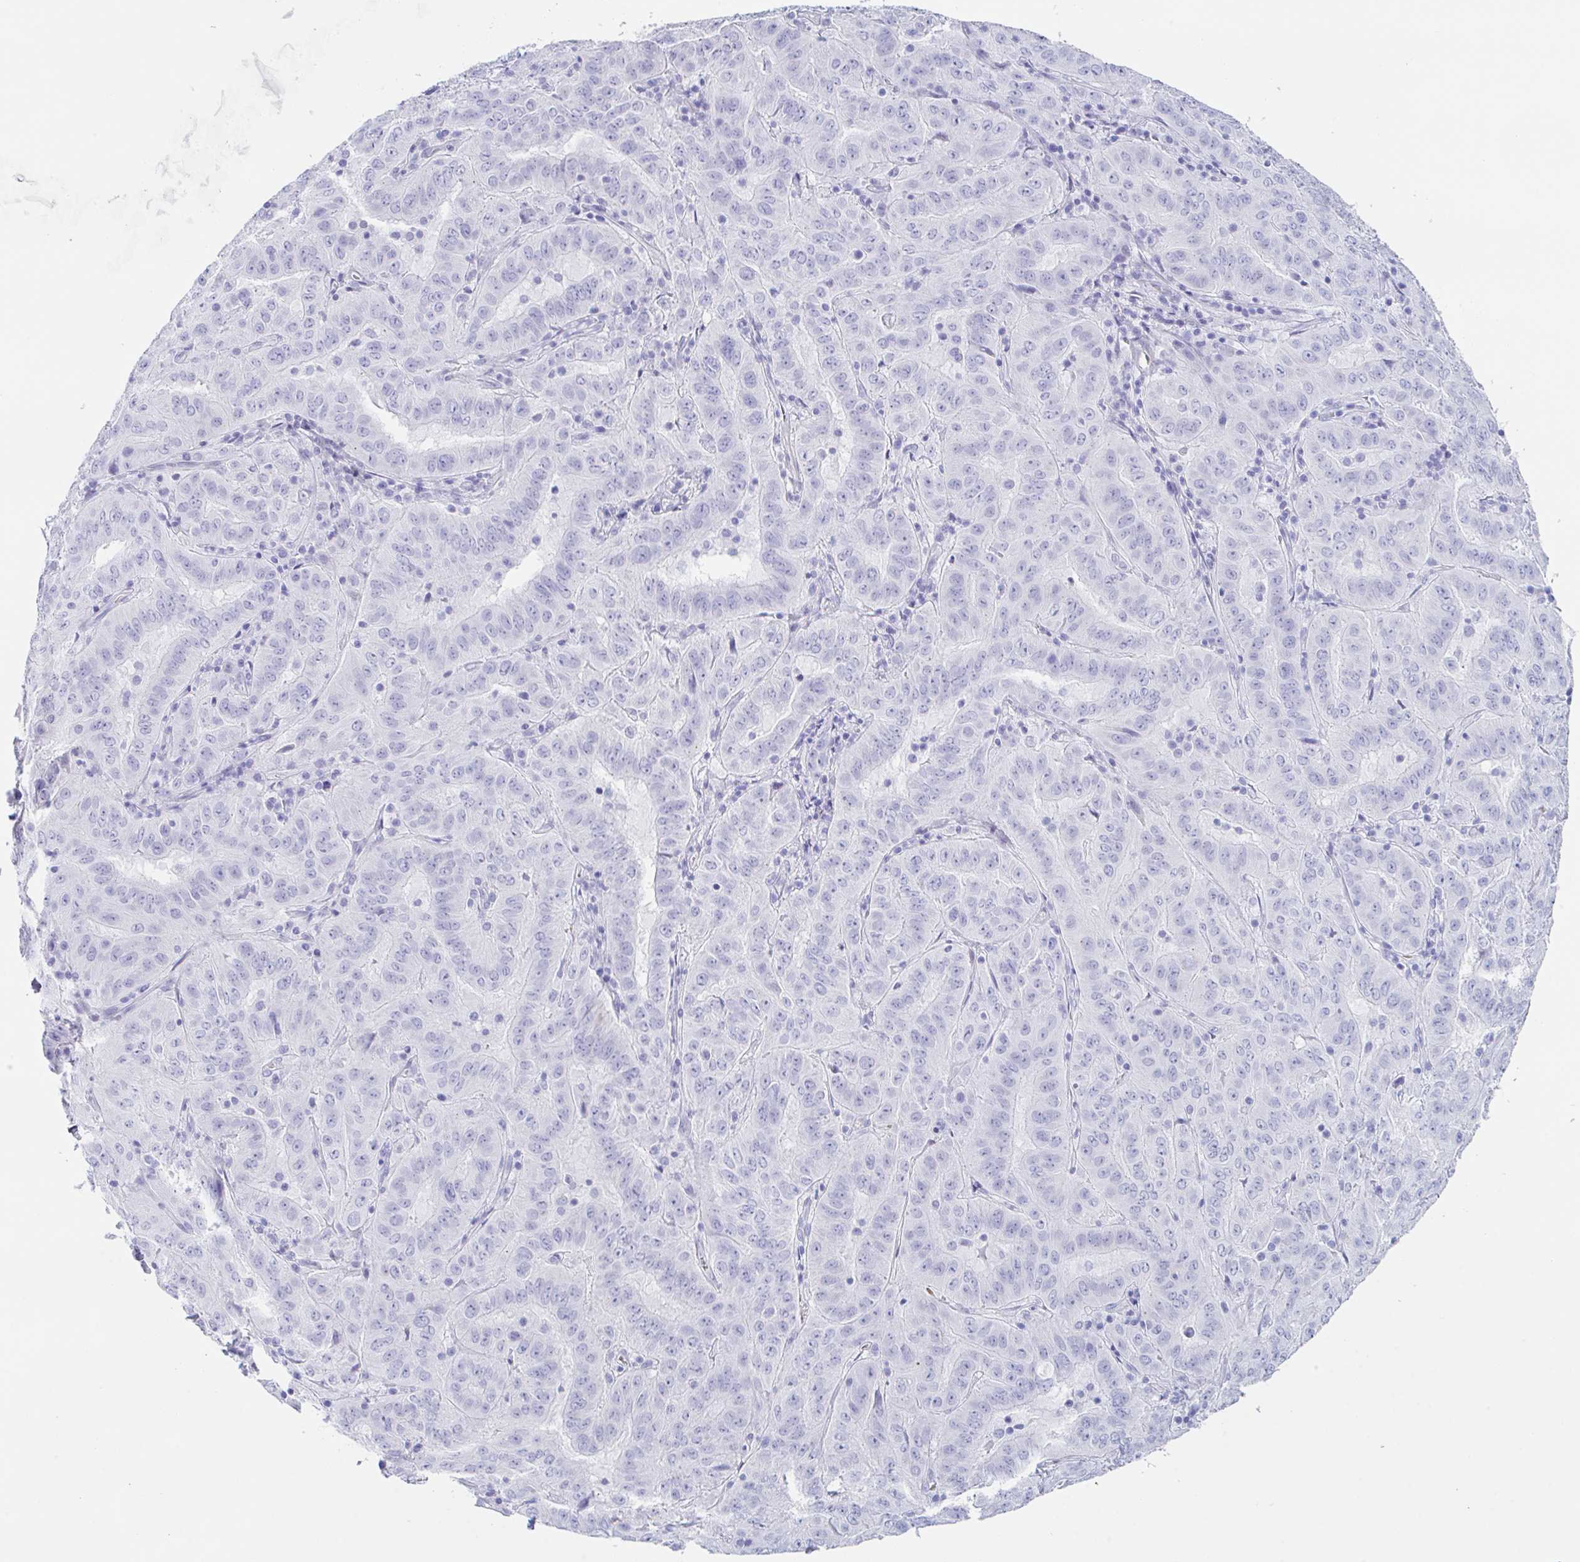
{"staining": {"intensity": "negative", "quantity": "none", "location": "none"}, "tissue": "pancreatic cancer", "cell_type": "Tumor cells", "image_type": "cancer", "snomed": [{"axis": "morphology", "description": "Adenocarcinoma, NOS"}, {"axis": "topography", "description": "Pancreas"}], "caption": "An image of human pancreatic adenocarcinoma is negative for staining in tumor cells.", "gene": "TAS2R41", "patient": {"sex": "male", "age": 63}}